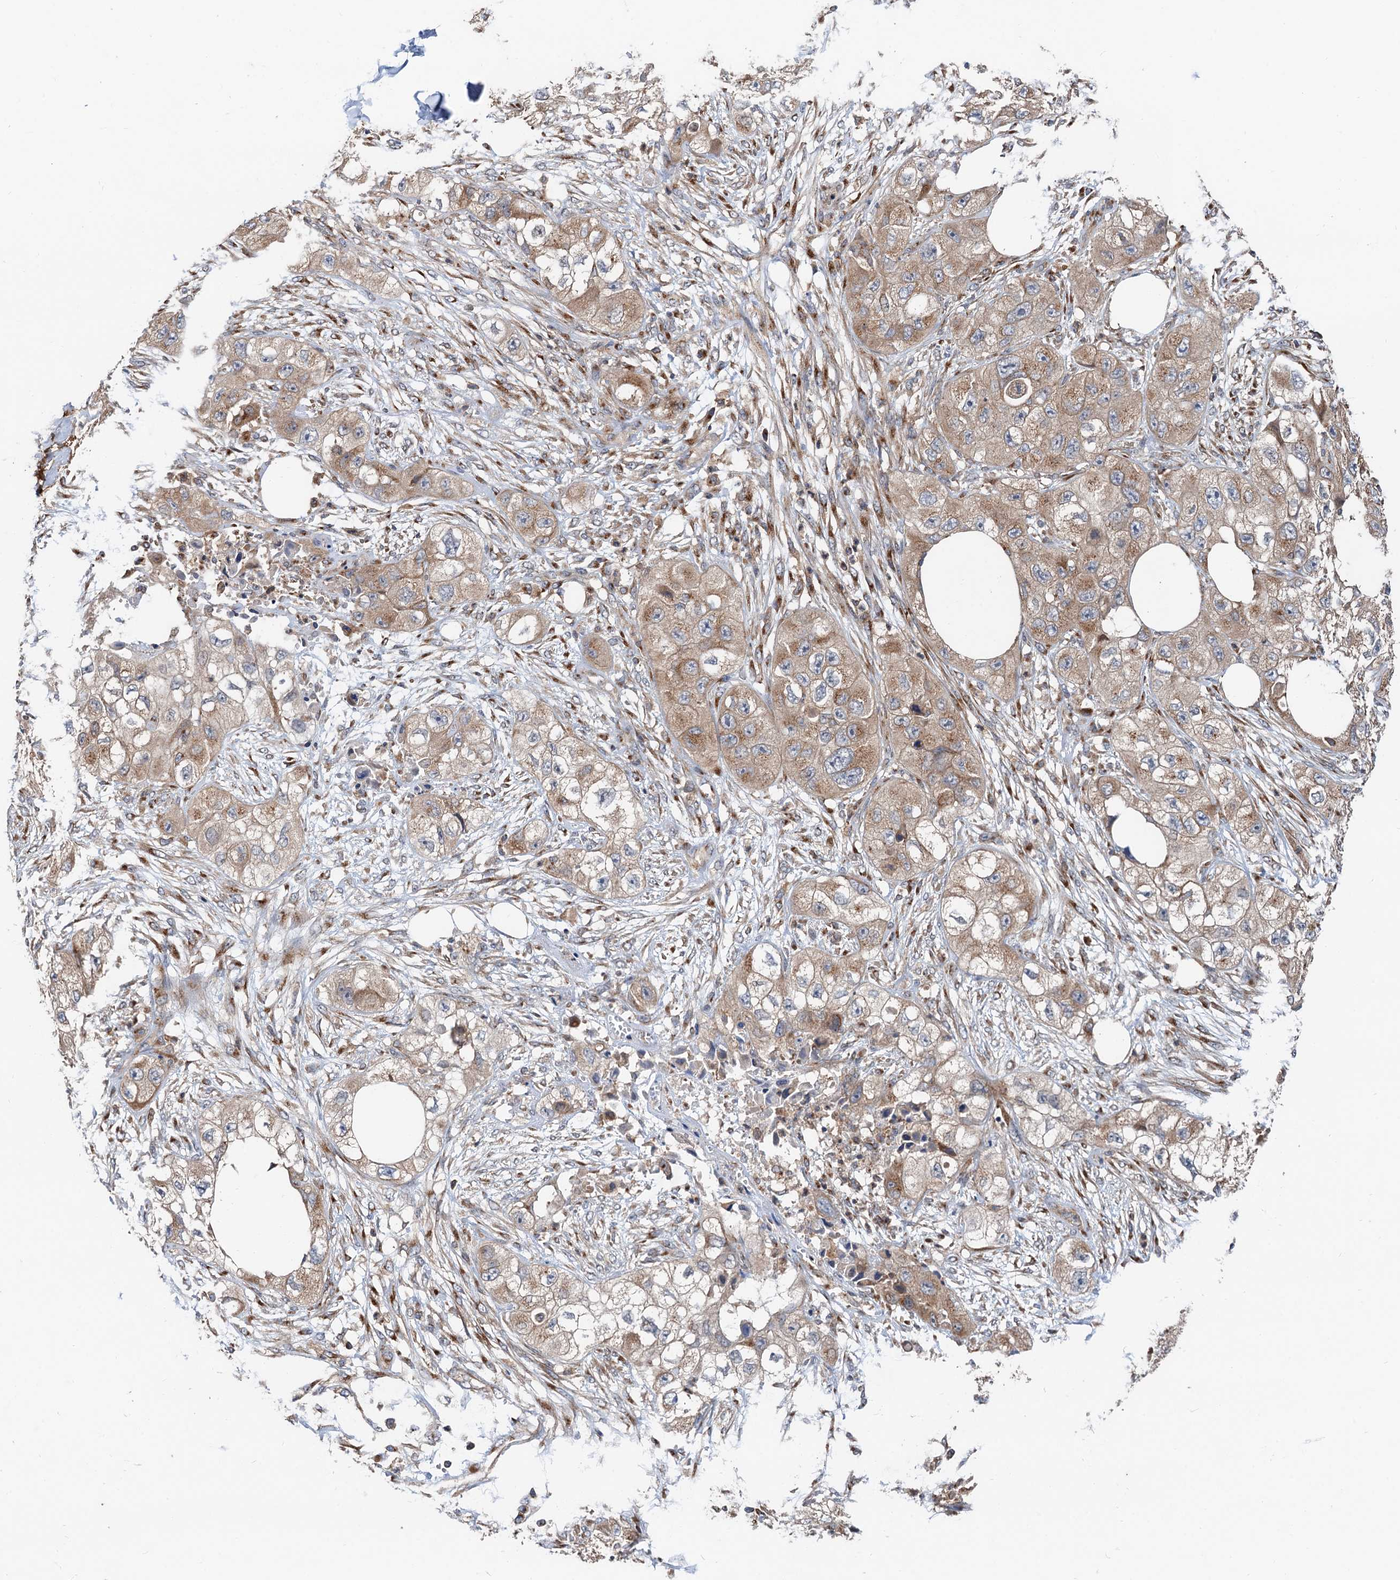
{"staining": {"intensity": "moderate", "quantity": ">75%", "location": "cytoplasmic/membranous"}, "tissue": "skin cancer", "cell_type": "Tumor cells", "image_type": "cancer", "snomed": [{"axis": "morphology", "description": "Squamous cell carcinoma, NOS"}, {"axis": "topography", "description": "Skin"}, {"axis": "topography", "description": "Subcutis"}], "caption": "Protein staining by immunohistochemistry (IHC) displays moderate cytoplasmic/membranous expression in approximately >75% of tumor cells in squamous cell carcinoma (skin).", "gene": "ANKRD26", "patient": {"sex": "male", "age": 73}}